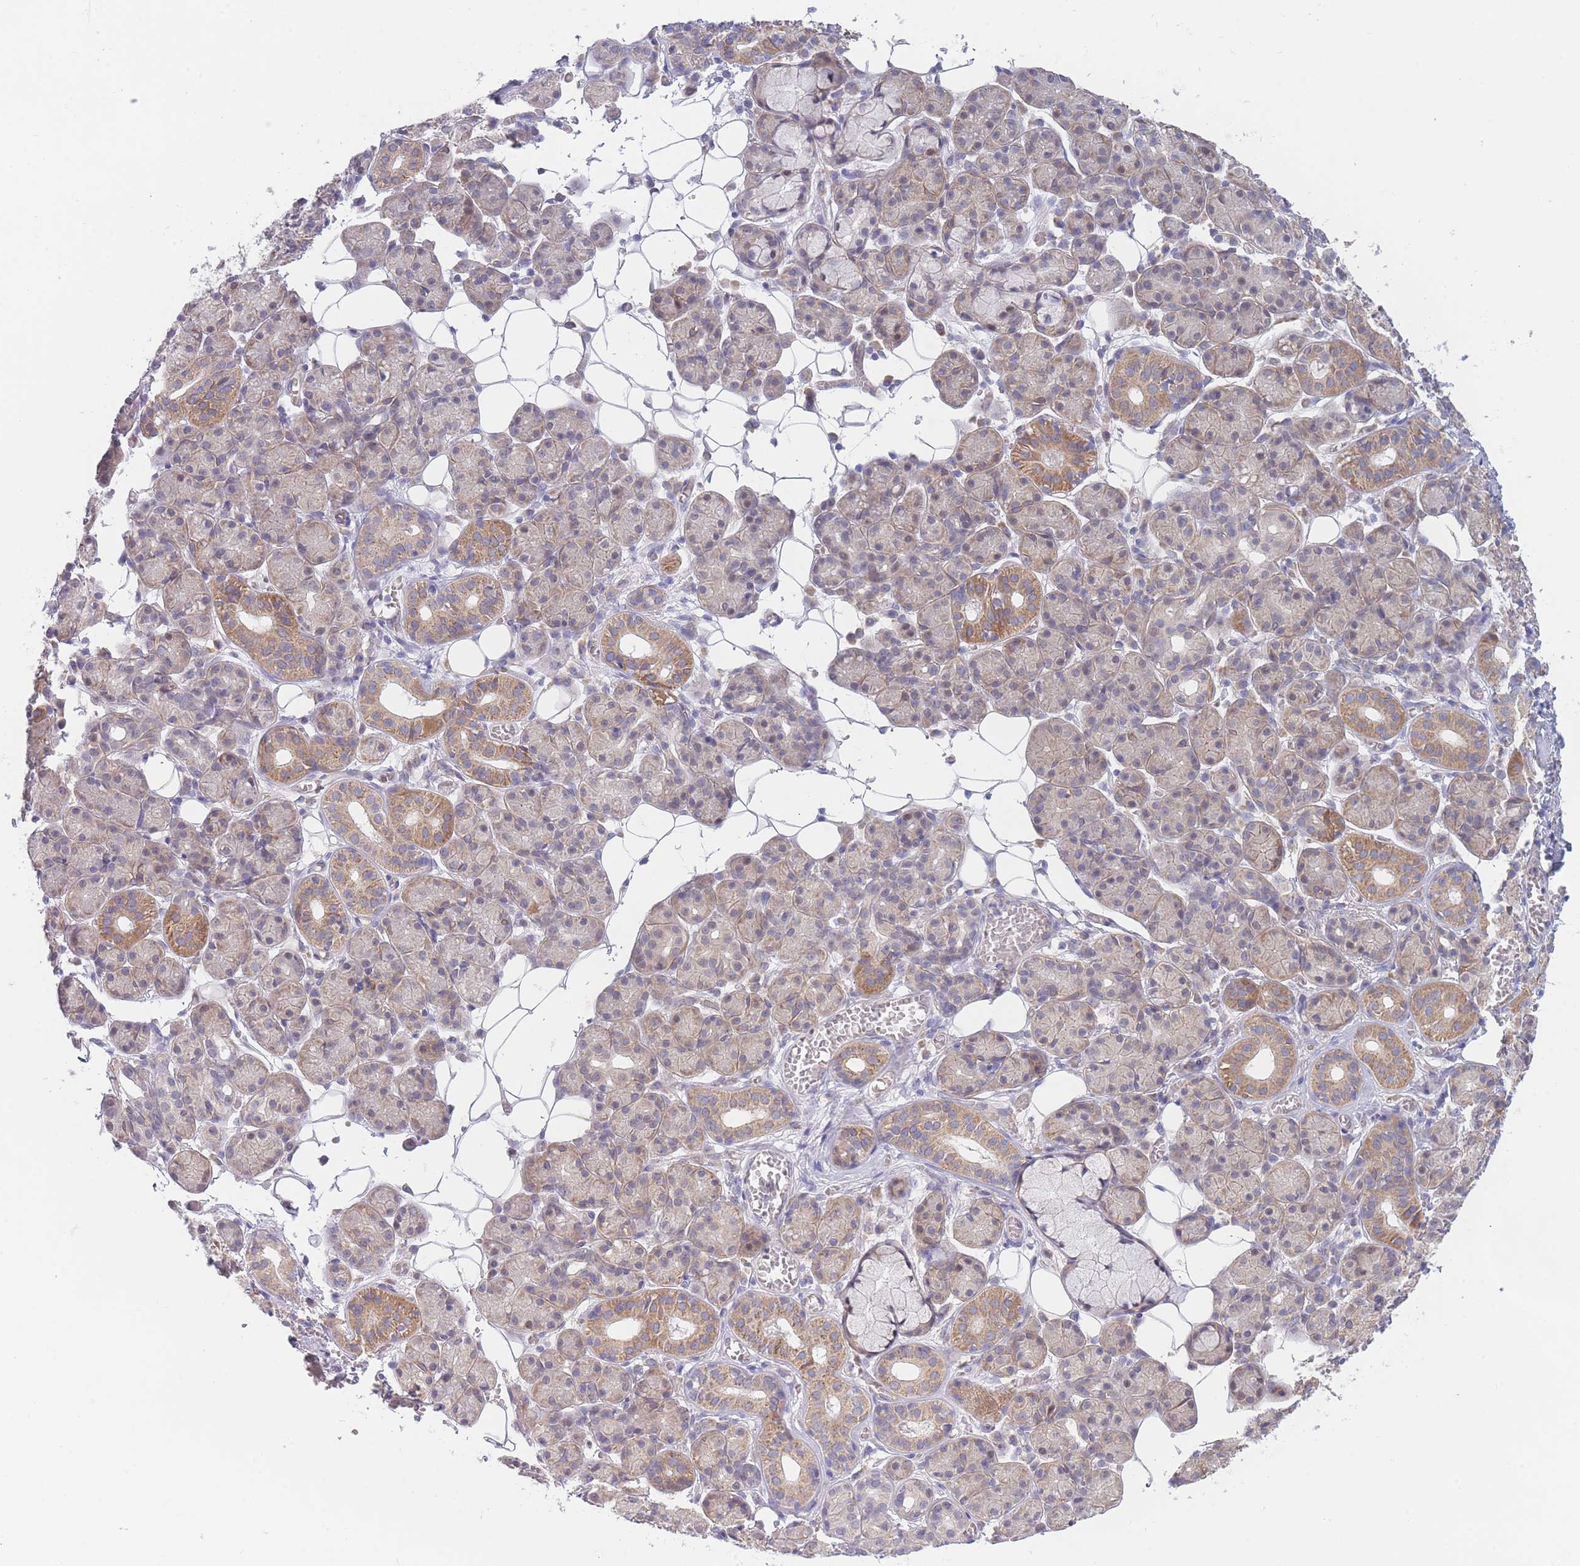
{"staining": {"intensity": "moderate", "quantity": "<25%", "location": "cytoplasmic/membranous"}, "tissue": "salivary gland", "cell_type": "Glandular cells", "image_type": "normal", "snomed": [{"axis": "morphology", "description": "Normal tissue, NOS"}, {"axis": "topography", "description": "Salivary gland"}], "caption": "A micrograph of human salivary gland stained for a protein reveals moderate cytoplasmic/membranous brown staining in glandular cells. The staining was performed using DAB (3,3'-diaminobenzidine) to visualize the protein expression in brown, while the nuclei were stained in blue with hematoxylin (Magnification: 20x).", "gene": "FAM227B", "patient": {"sex": "male", "age": 63}}